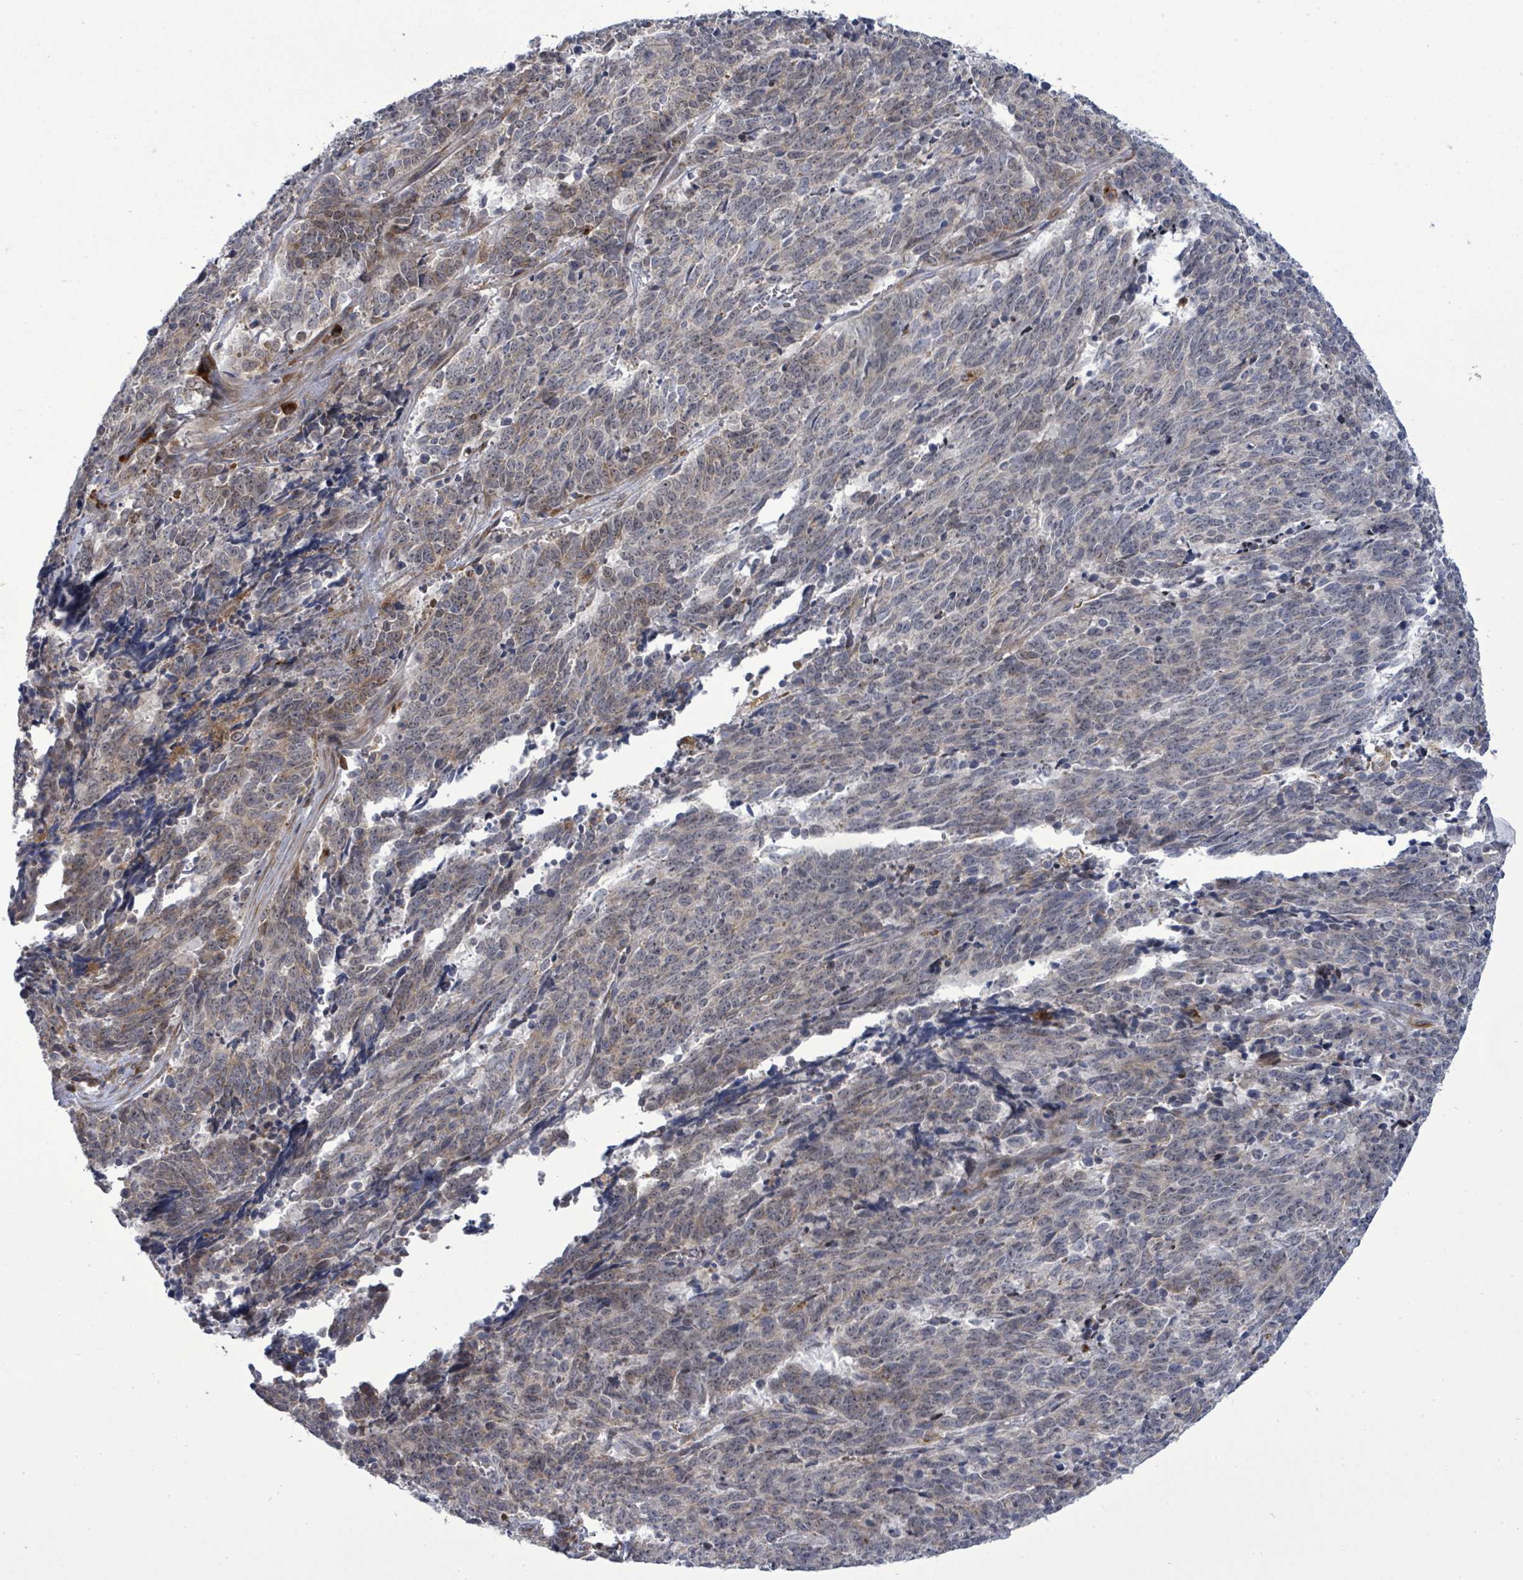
{"staining": {"intensity": "weak", "quantity": "<25%", "location": "cytoplasmic/membranous"}, "tissue": "cervical cancer", "cell_type": "Tumor cells", "image_type": "cancer", "snomed": [{"axis": "morphology", "description": "Squamous cell carcinoma, NOS"}, {"axis": "topography", "description": "Cervix"}], "caption": "DAB (3,3'-diaminobenzidine) immunohistochemical staining of cervical squamous cell carcinoma reveals no significant staining in tumor cells.", "gene": "SAR1A", "patient": {"sex": "female", "age": 29}}